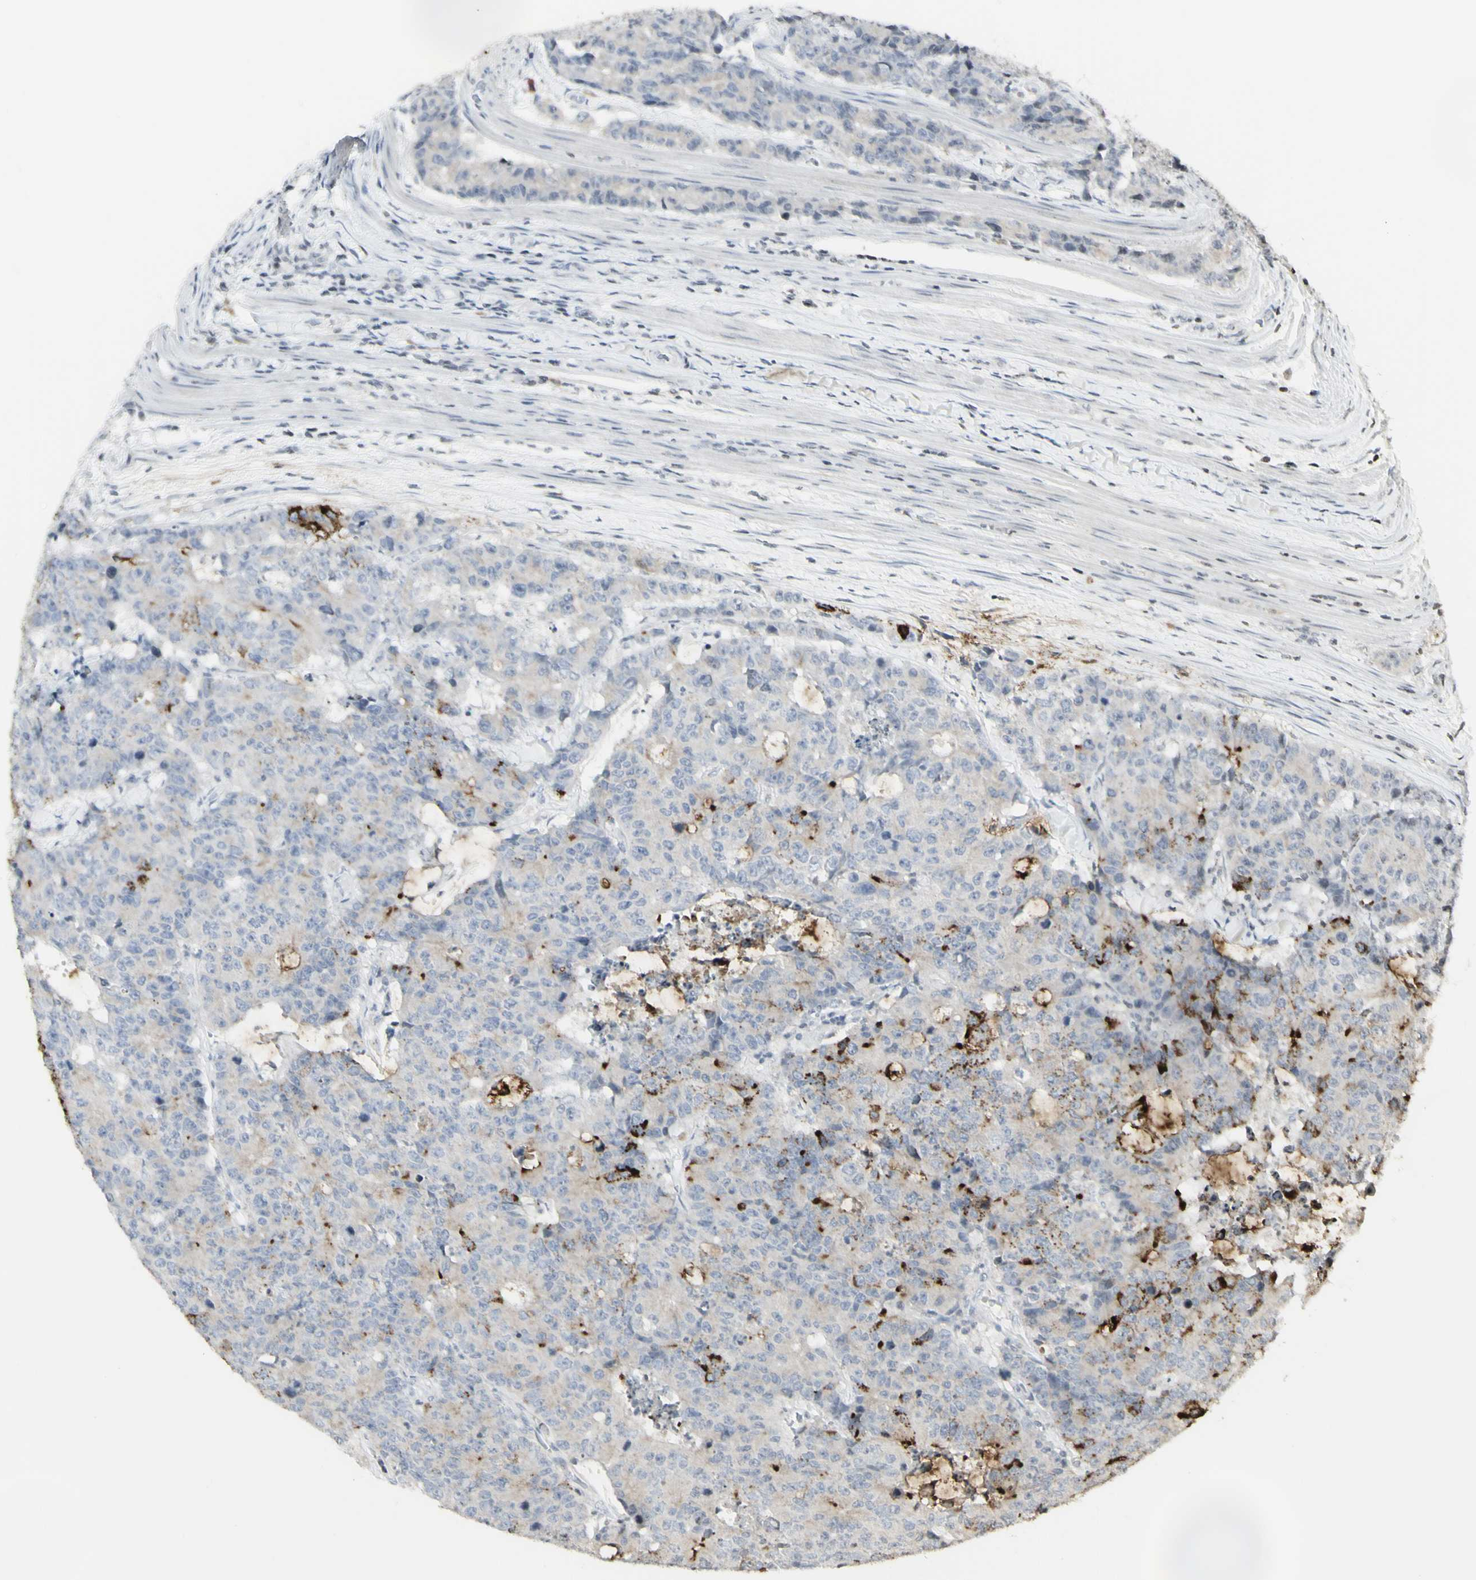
{"staining": {"intensity": "strong", "quantity": "25%-75%", "location": "cytoplasmic/membranous"}, "tissue": "colorectal cancer", "cell_type": "Tumor cells", "image_type": "cancer", "snomed": [{"axis": "morphology", "description": "Adenocarcinoma, NOS"}, {"axis": "topography", "description": "Colon"}], "caption": "Immunohistochemistry histopathology image of colorectal adenocarcinoma stained for a protein (brown), which shows high levels of strong cytoplasmic/membranous expression in about 25%-75% of tumor cells.", "gene": "MUC5AC", "patient": {"sex": "female", "age": 86}}